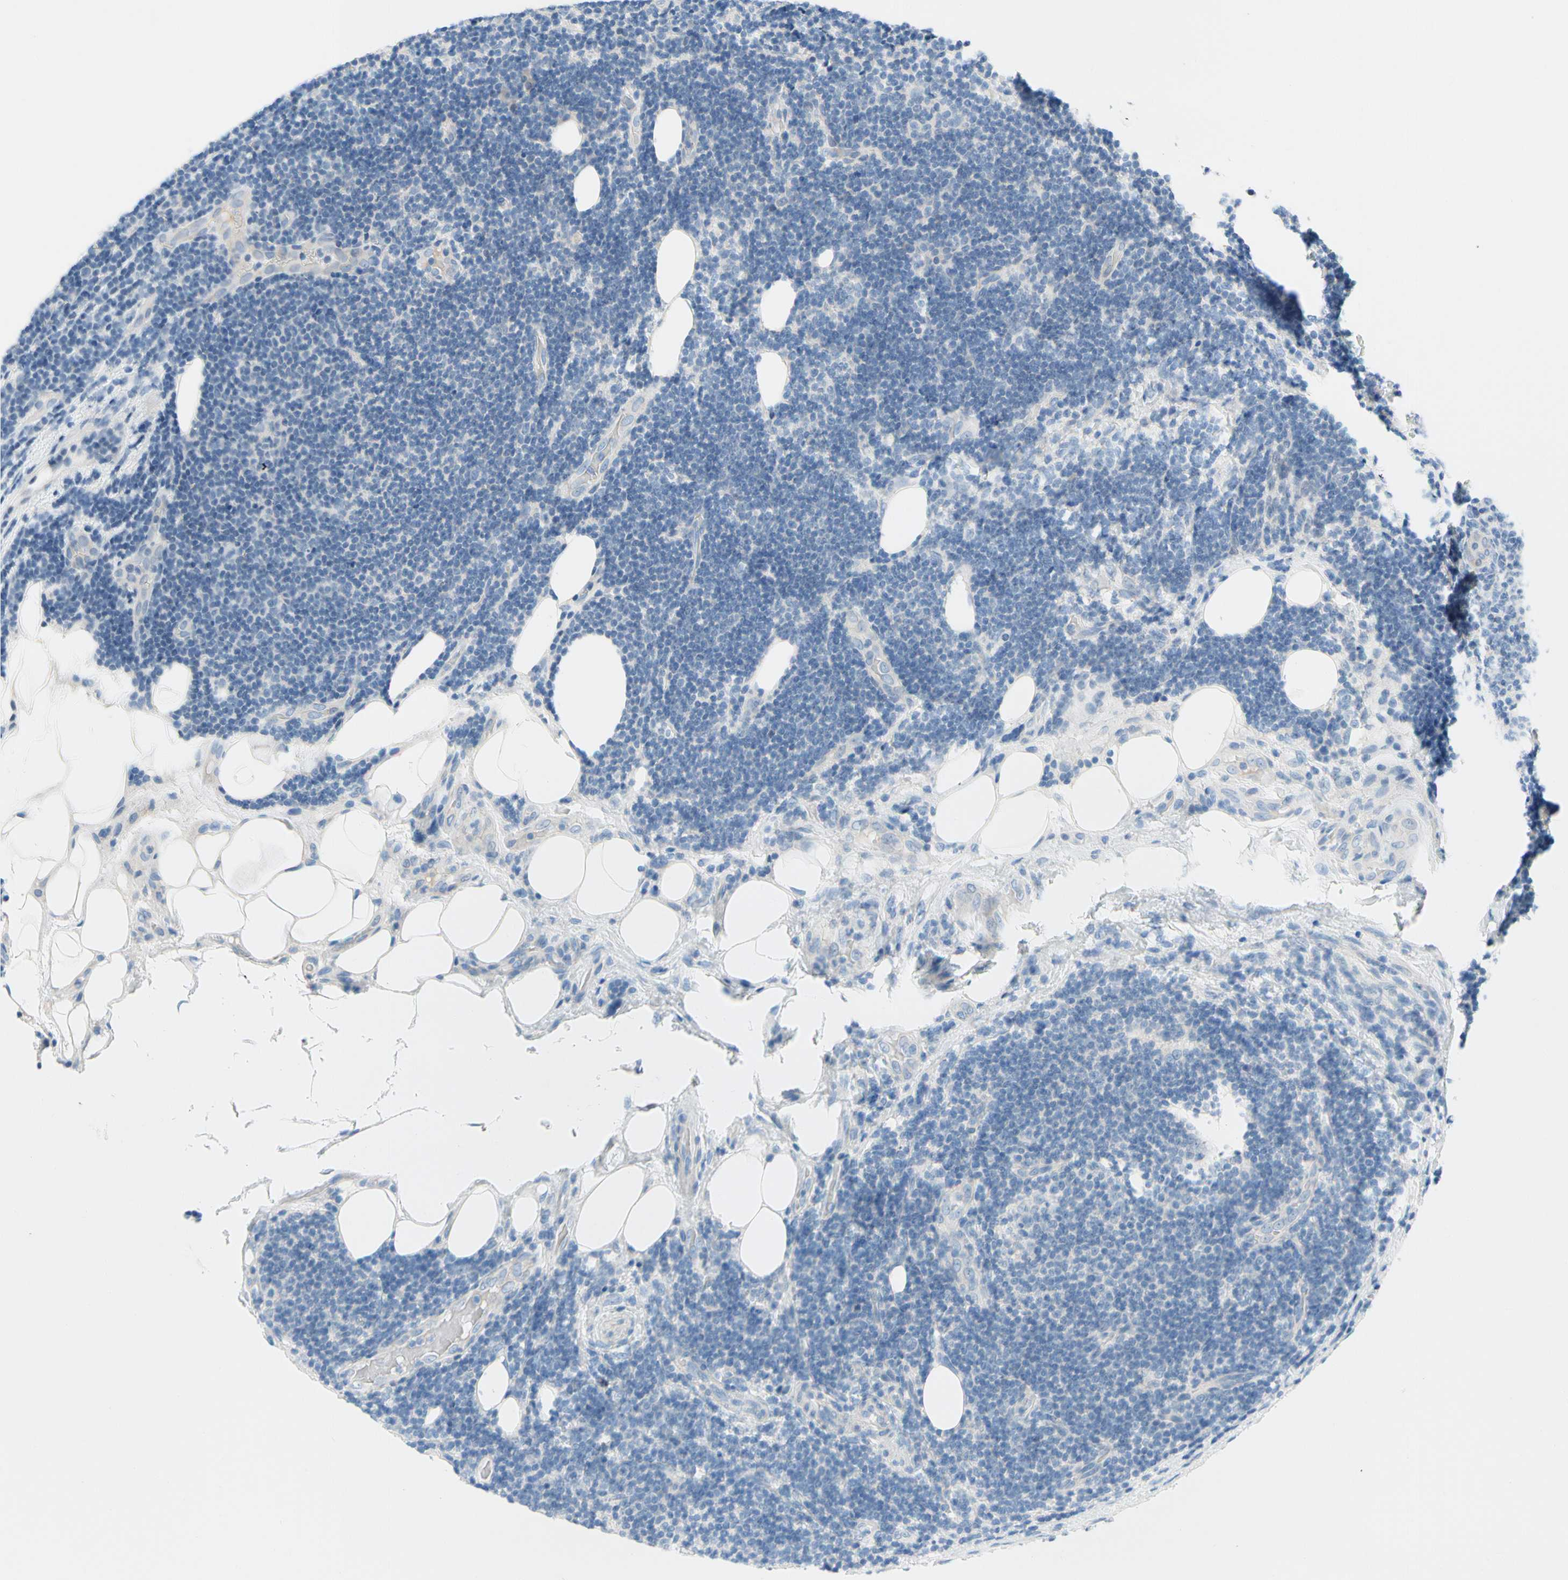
{"staining": {"intensity": "negative", "quantity": "none", "location": "none"}, "tissue": "lymphoma", "cell_type": "Tumor cells", "image_type": "cancer", "snomed": [{"axis": "morphology", "description": "Malignant lymphoma, non-Hodgkin's type, Low grade"}, {"axis": "topography", "description": "Lymph node"}], "caption": "This is an immunohistochemistry photomicrograph of lymphoma. There is no positivity in tumor cells.", "gene": "ZNF132", "patient": {"sex": "male", "age": 83}}